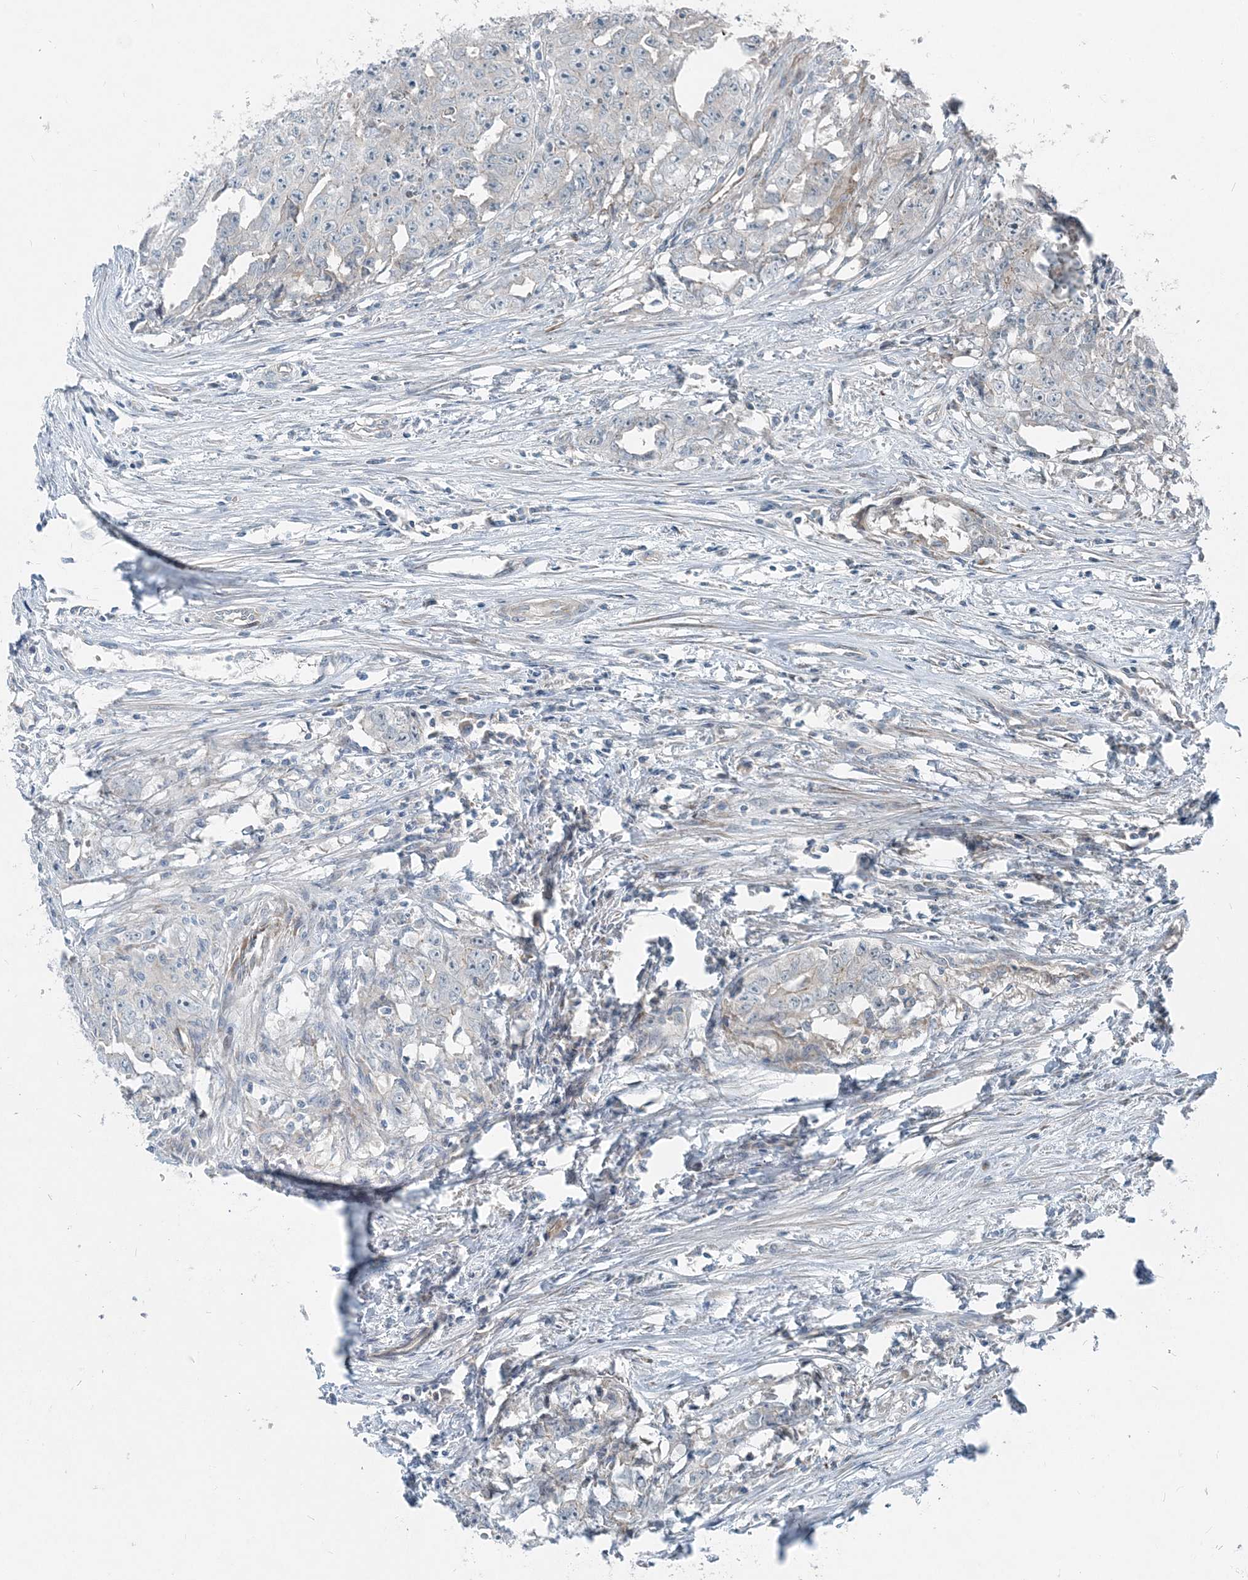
{"staining": {"intensity": "negative", "quantity": "none", "location": "none"}, "tissue": "testis cancer", "cell_type": "Tumor cells", "image_type": "cancer", "snomed": [{"axis": "morphology", "description": "Seminoma, NOS"}, {"axis": "morphology", "description": "Carcinoma, Embryonal, NOS"}, {"axis": "topography", "description": "Testis"}], "caption": "An image of seminoma (testis) stained for a protein shows no brown staining in tumor cells.", "gene": "INTU", "patient": {"sex": "male", "age": 43}}